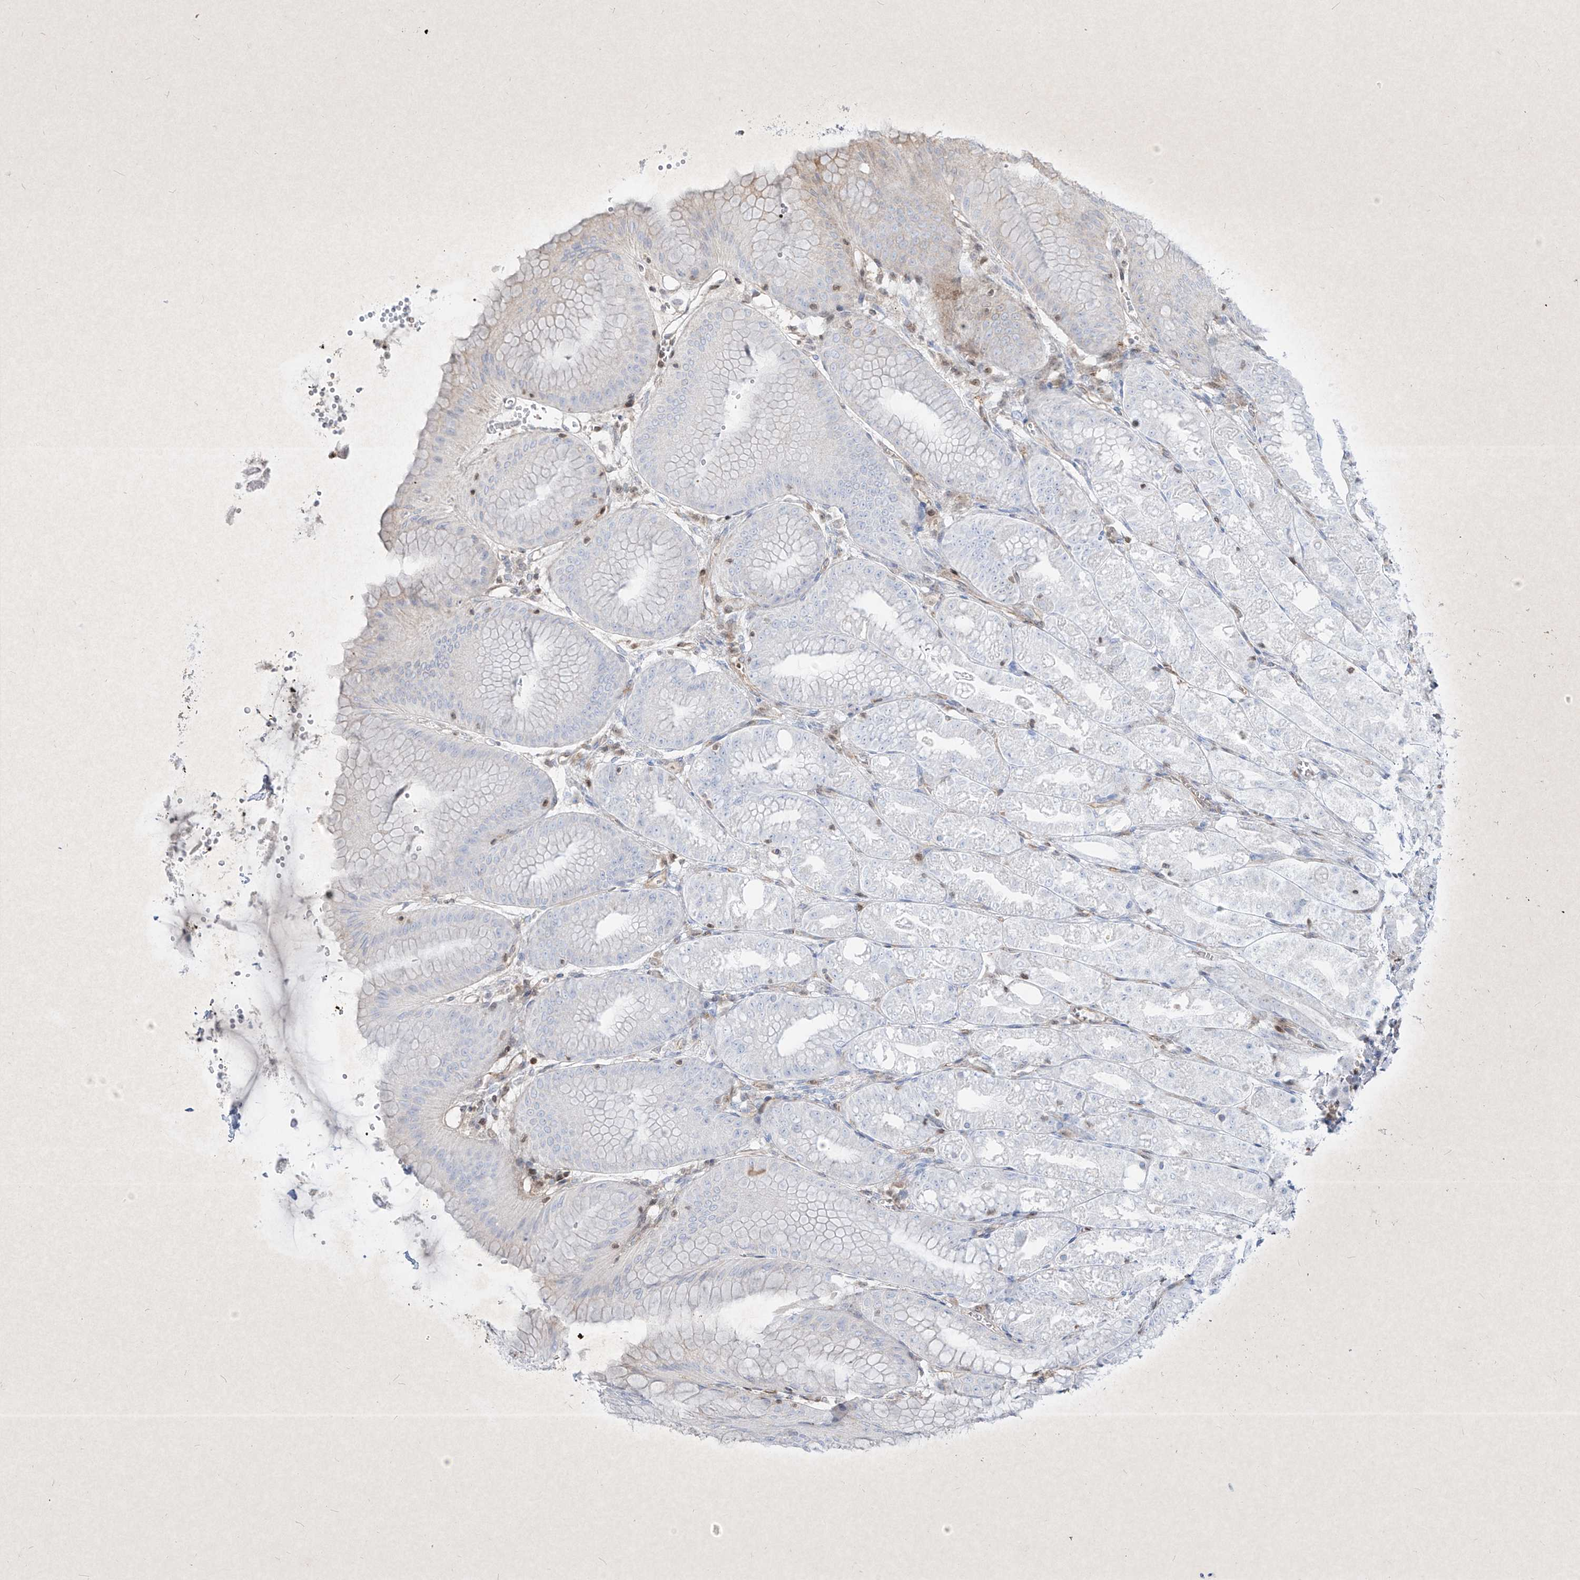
{"staining": {"intensity": "moderate", "quantity": "<25%", "location": "cytoplasmic/membranous"}, "tissue": "stomach", "cell_type": "Glandular cells", "image_type": "normal", "snomed": [{"axis": "morphology", "description": "Normal tissue, NOS"}, {"axis": "topography", "description": "Stomach, lower"}], "caption": "Human stomach stained for a protein (brown) exhibits moderate cytoplasmic/membranous positive expression in about <25% of glandular cells.", "gene": "PSMB10", "patient": {"sex": "male", "age": 71}}